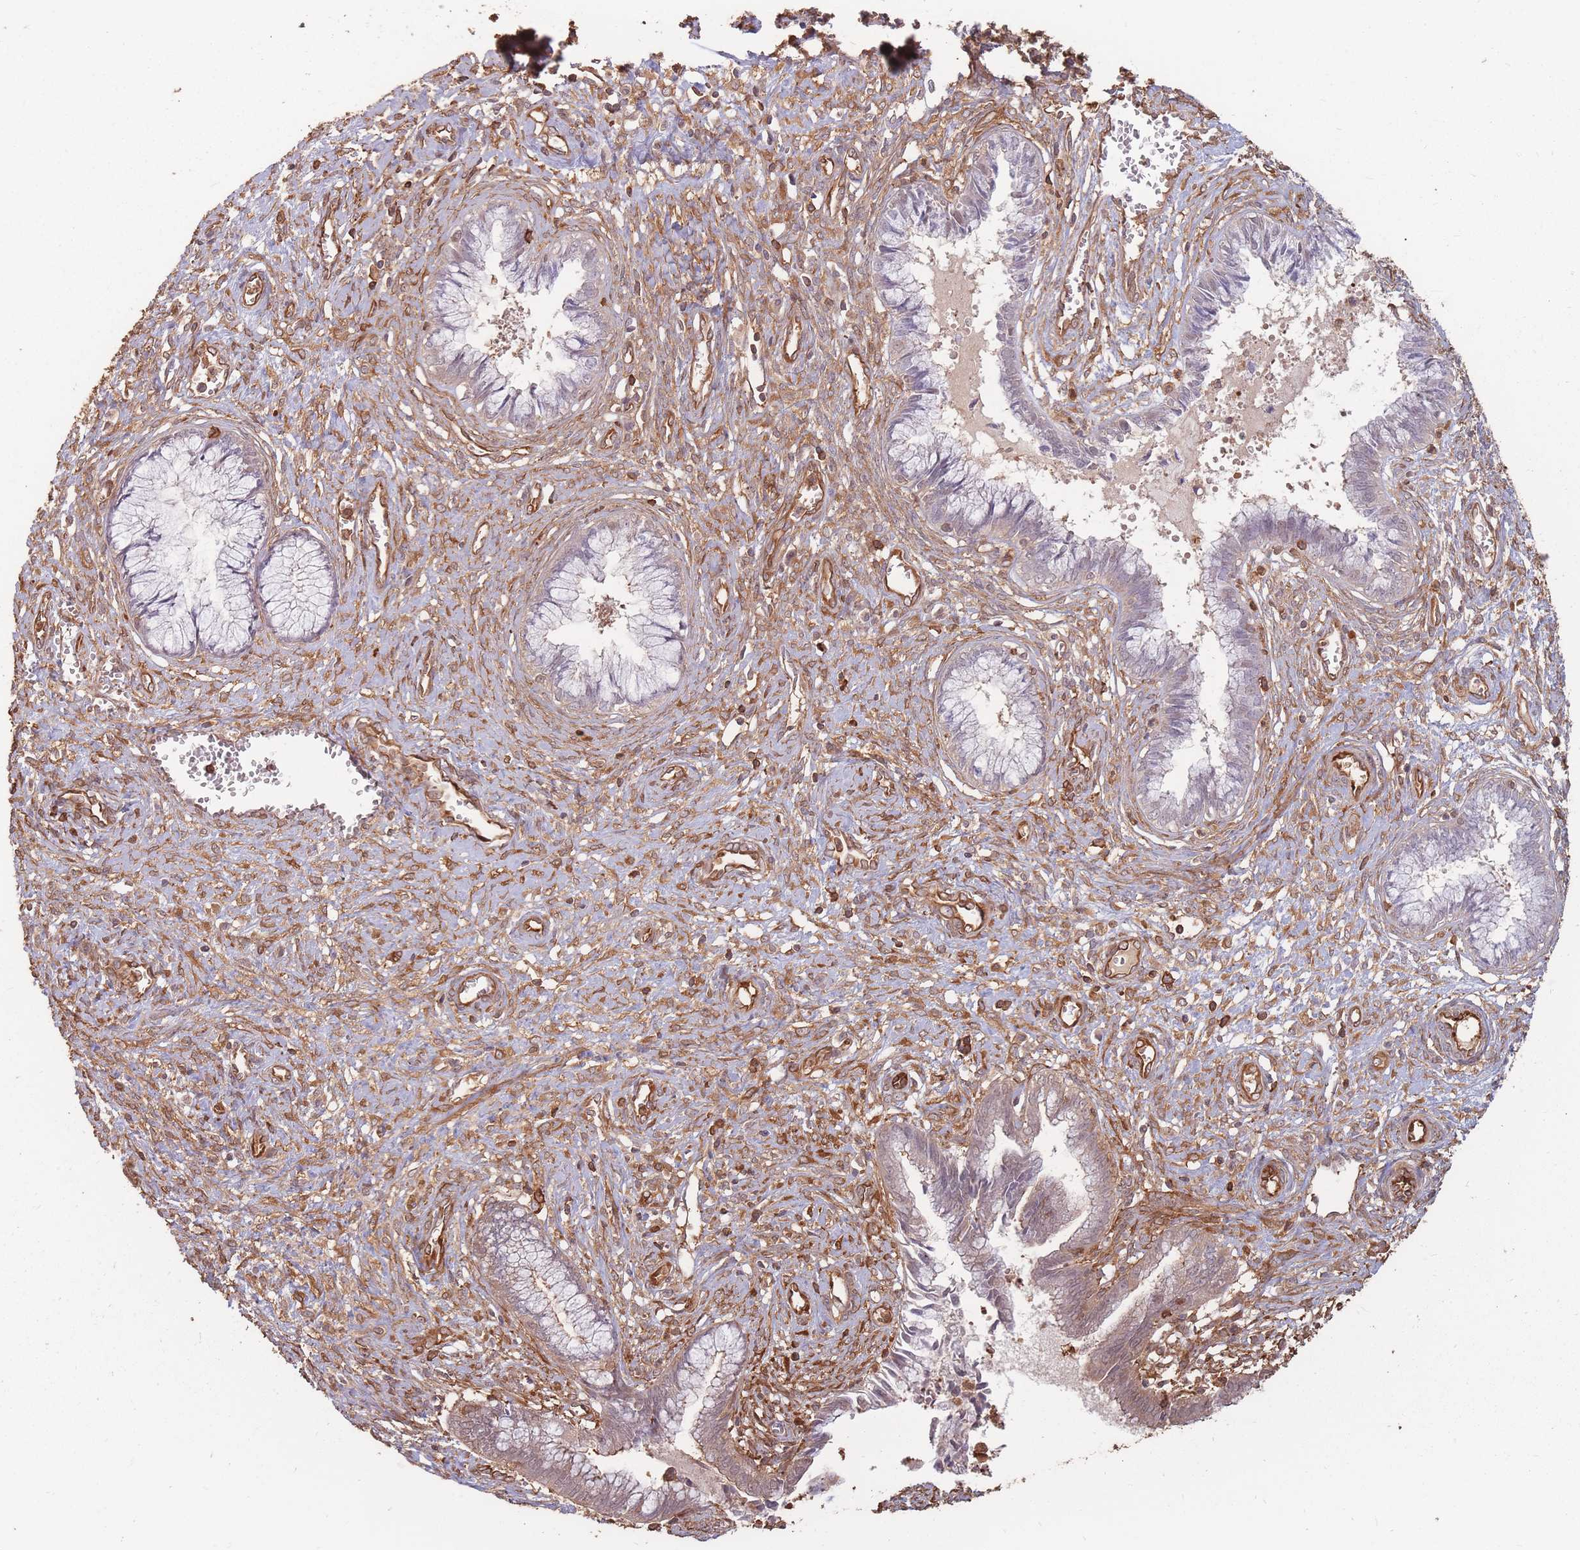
{"staining": {"intensity": "moderate", "quantity": "25%-75%", "location": "cytoplasmic/membranous"}, "tissue": "cervical cancer", "cell_type": "Tumor cells", "image_type": "cancer", "snomed": [{"axis": "morphology", "description": "Adenocarcinoma, NOS"}, {"axis": "topography", "description": "Cervix"}], "caption": "Immunohistochemical staining of human cervical cancer (adenocarcinoma) shows medium levels of moderate cytoplasmic/membranous positivity in approximately 25%-75% of tumor cells.", "gene": "PLS3", "patient": {"sex": "female", "age": 44}}